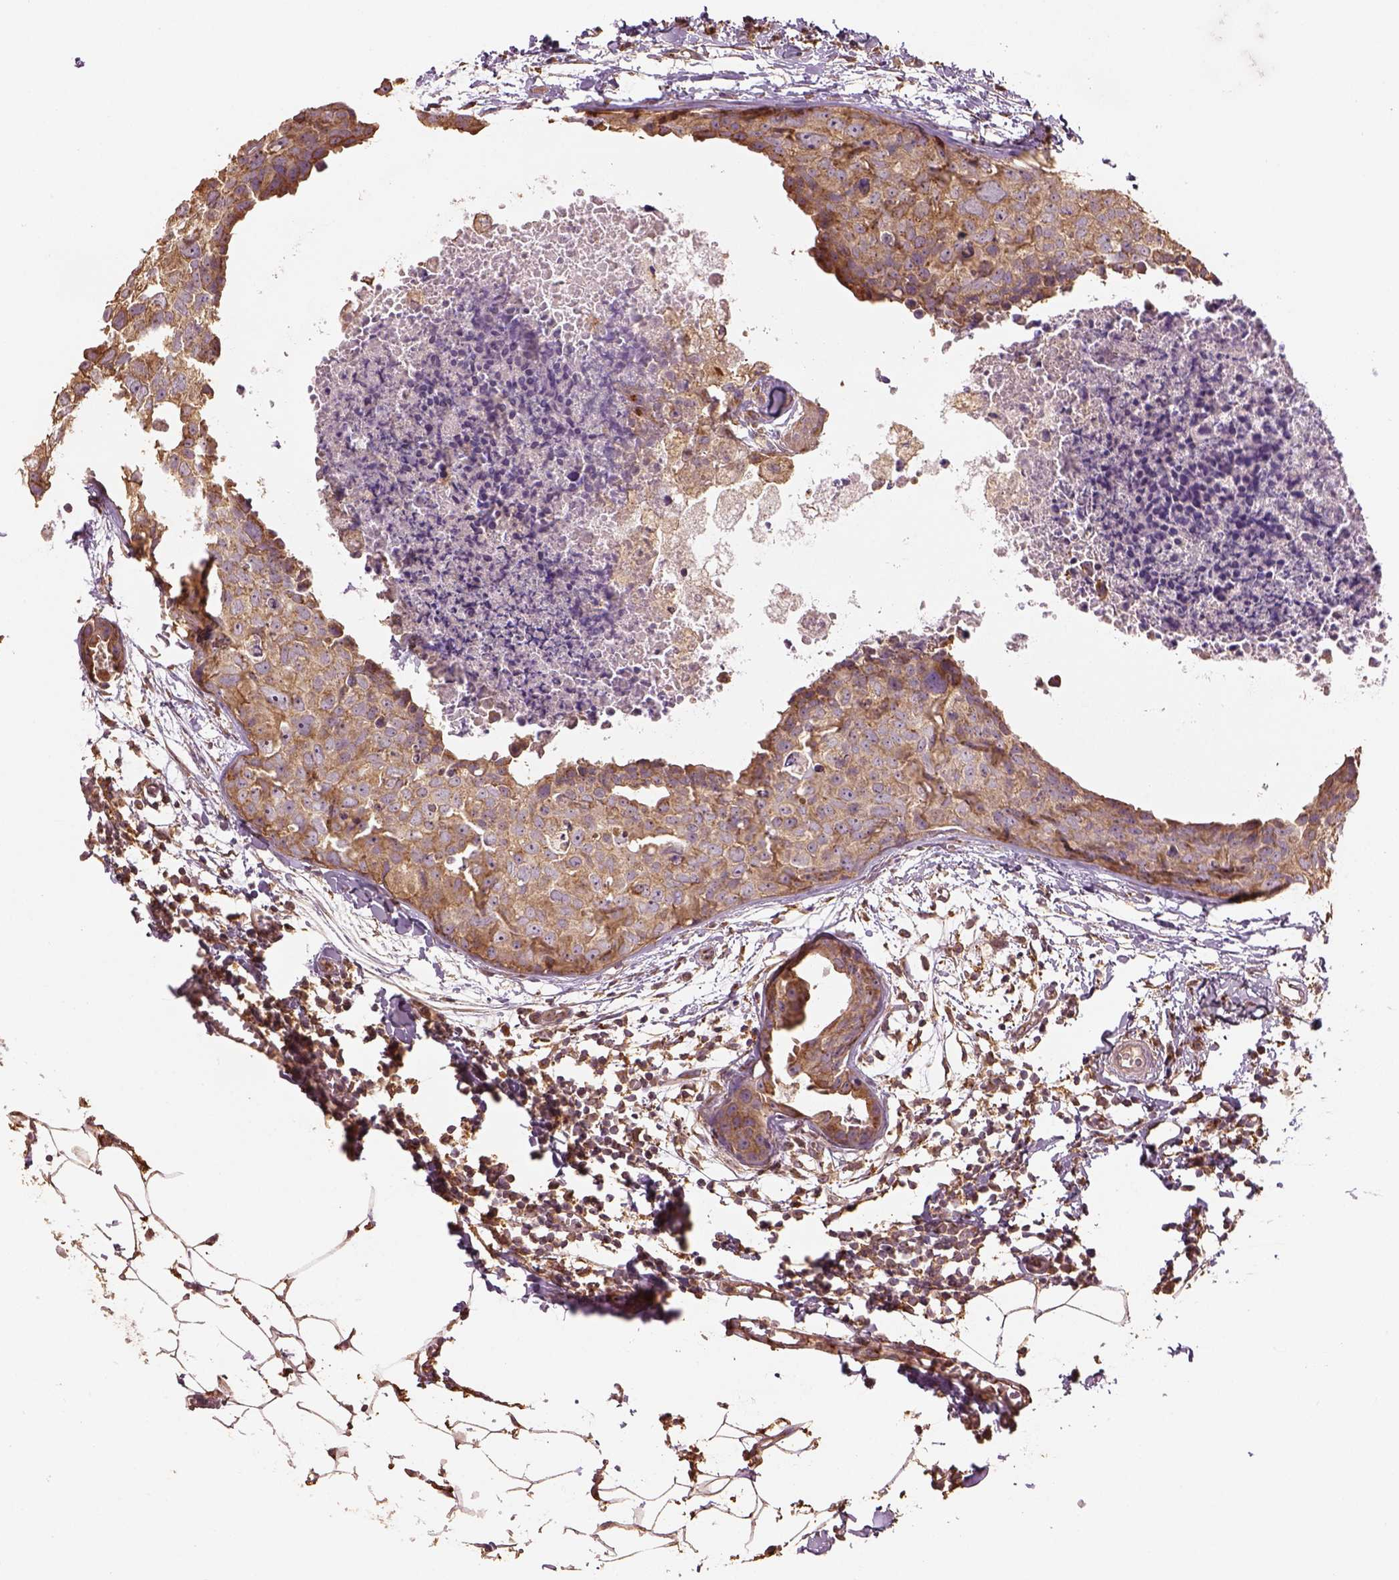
{"staining": {"intensity": "moderate", "quantity": ">75%", "location": "cytoplasmic/membranous"}, "tissue": "breast cancer", "cell_type": "Tumor cells", "image_type": "cancer", "snomed": [{"axis": "morphology", "description": "Duct carcinoma"}, {"axis": "topography", "description": "Breast"}], "caption": "Tumor cells exhibit moderate cytoplasmic/membranous expression in about >75% of cells in breast intraductal carcinoma. The staining is performed using DAB brown chromogen to label protein expression. The nuclei are counter-stained blue using hematoxylin.", "gene": "AP1B1", "patient": {"sex": "female", "age": 38}}